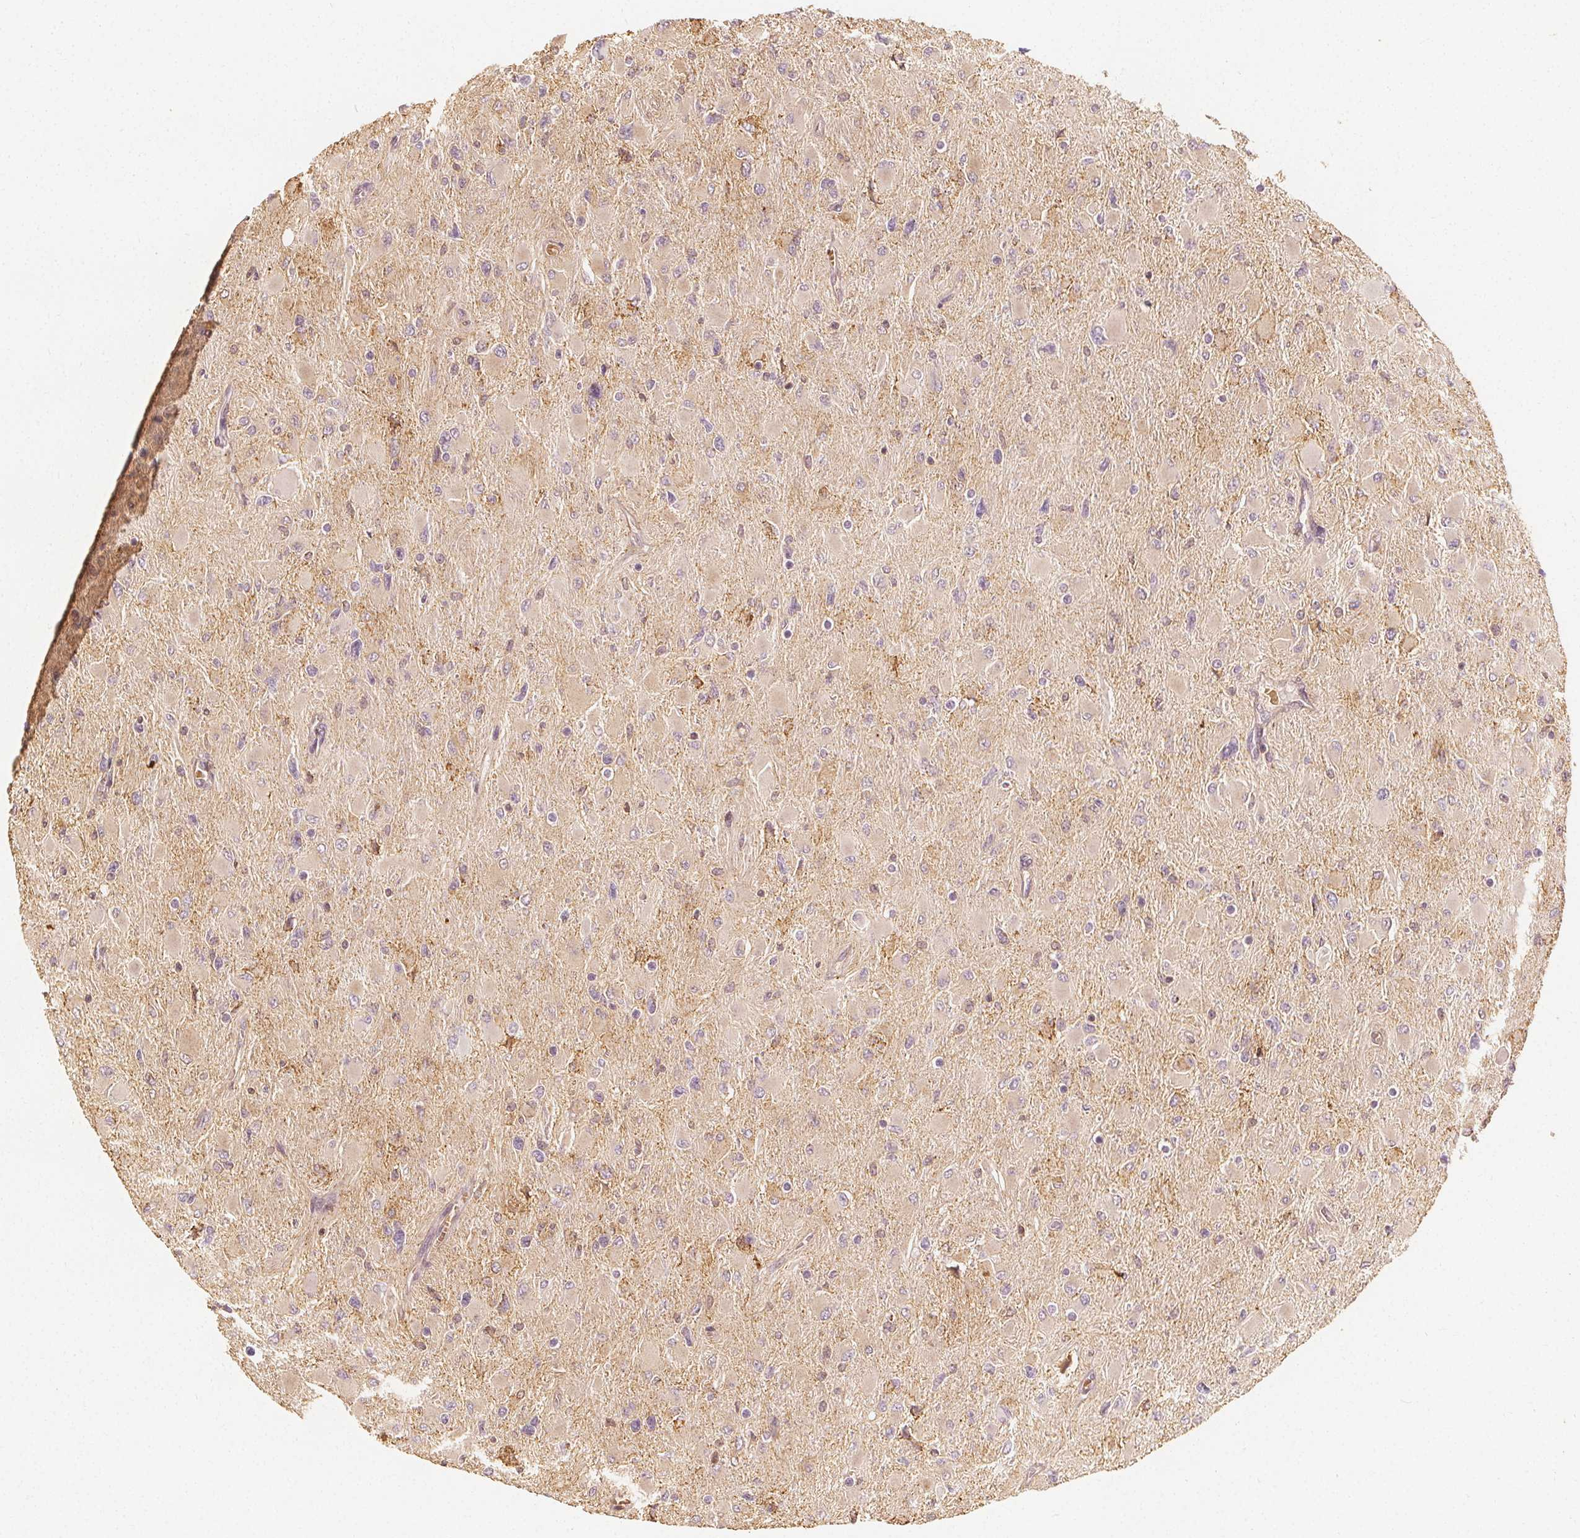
{"staining": {"intensity": "weak", "quantity": "<25%", "location": "cytoplasmic/membranous"}, "tissue": "glioma", "cell_type": "Tumor cells", "image_type": "cancer", "snomed": [{"axis": "morphology", "description": "Glioma, malignant, High grade"}, {"axis": "topography", "description": "Cerebral cortex"}], "caption": "Human glioma stained for a protein using IHC shows no positivity in tumor cells.", "gene": "ARHGAP26", "patient": {"sex": "female", "age": 36}}